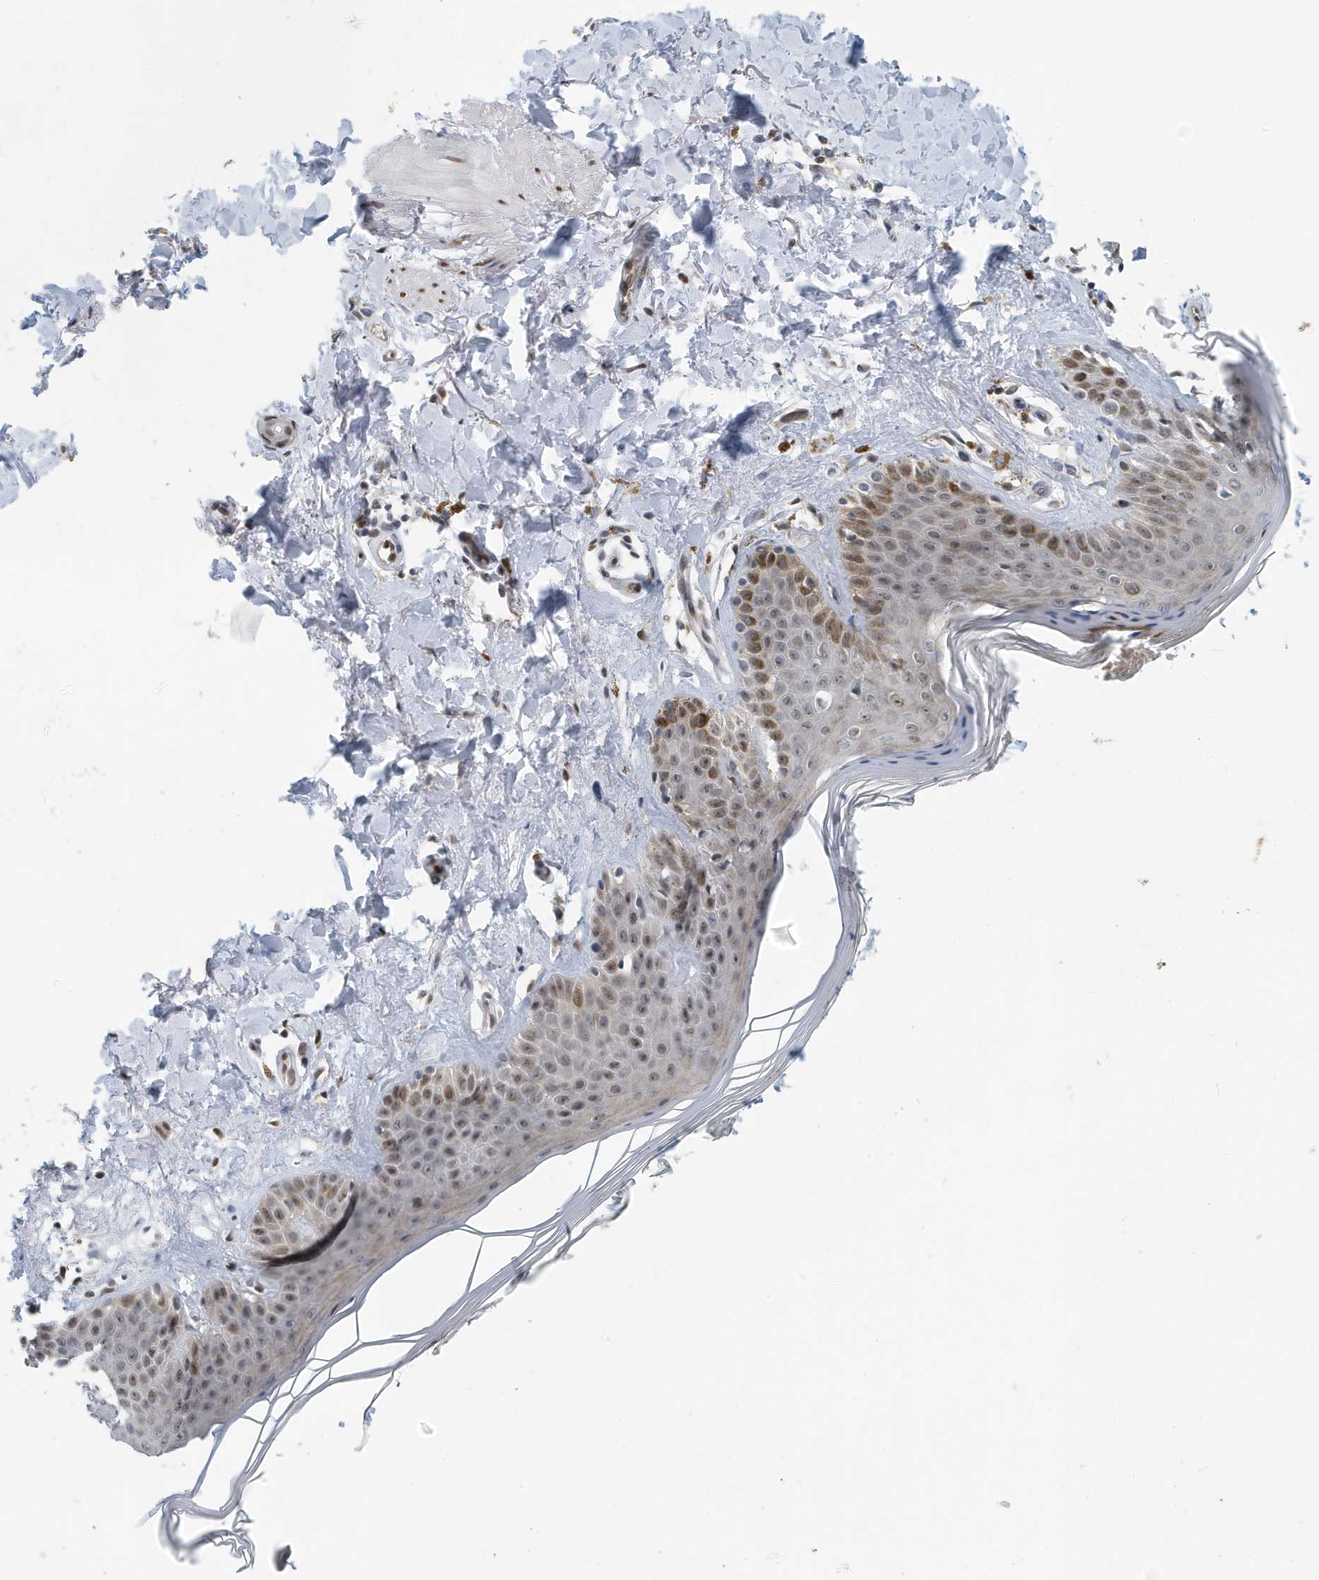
{"staining": {"intensity": "moderate", "quantity": ">75%", "location": "nuclear"}, "tissue": "skin", "cell_type": "Fibroblasts", "image_type": "normal", "snomed": [{"axis": "morphology", "description": "Normal tissue, NOS"}, {"axis": "topography", "description": "Skin"}], "caption": "The photomicrograph demonstrates staining of unremarkable skin, revealing moderate nuclear protein staining (brown color) within fibroblasts.", "gene": "KIF15", "patient": {"sex": "female", "age": 64}}